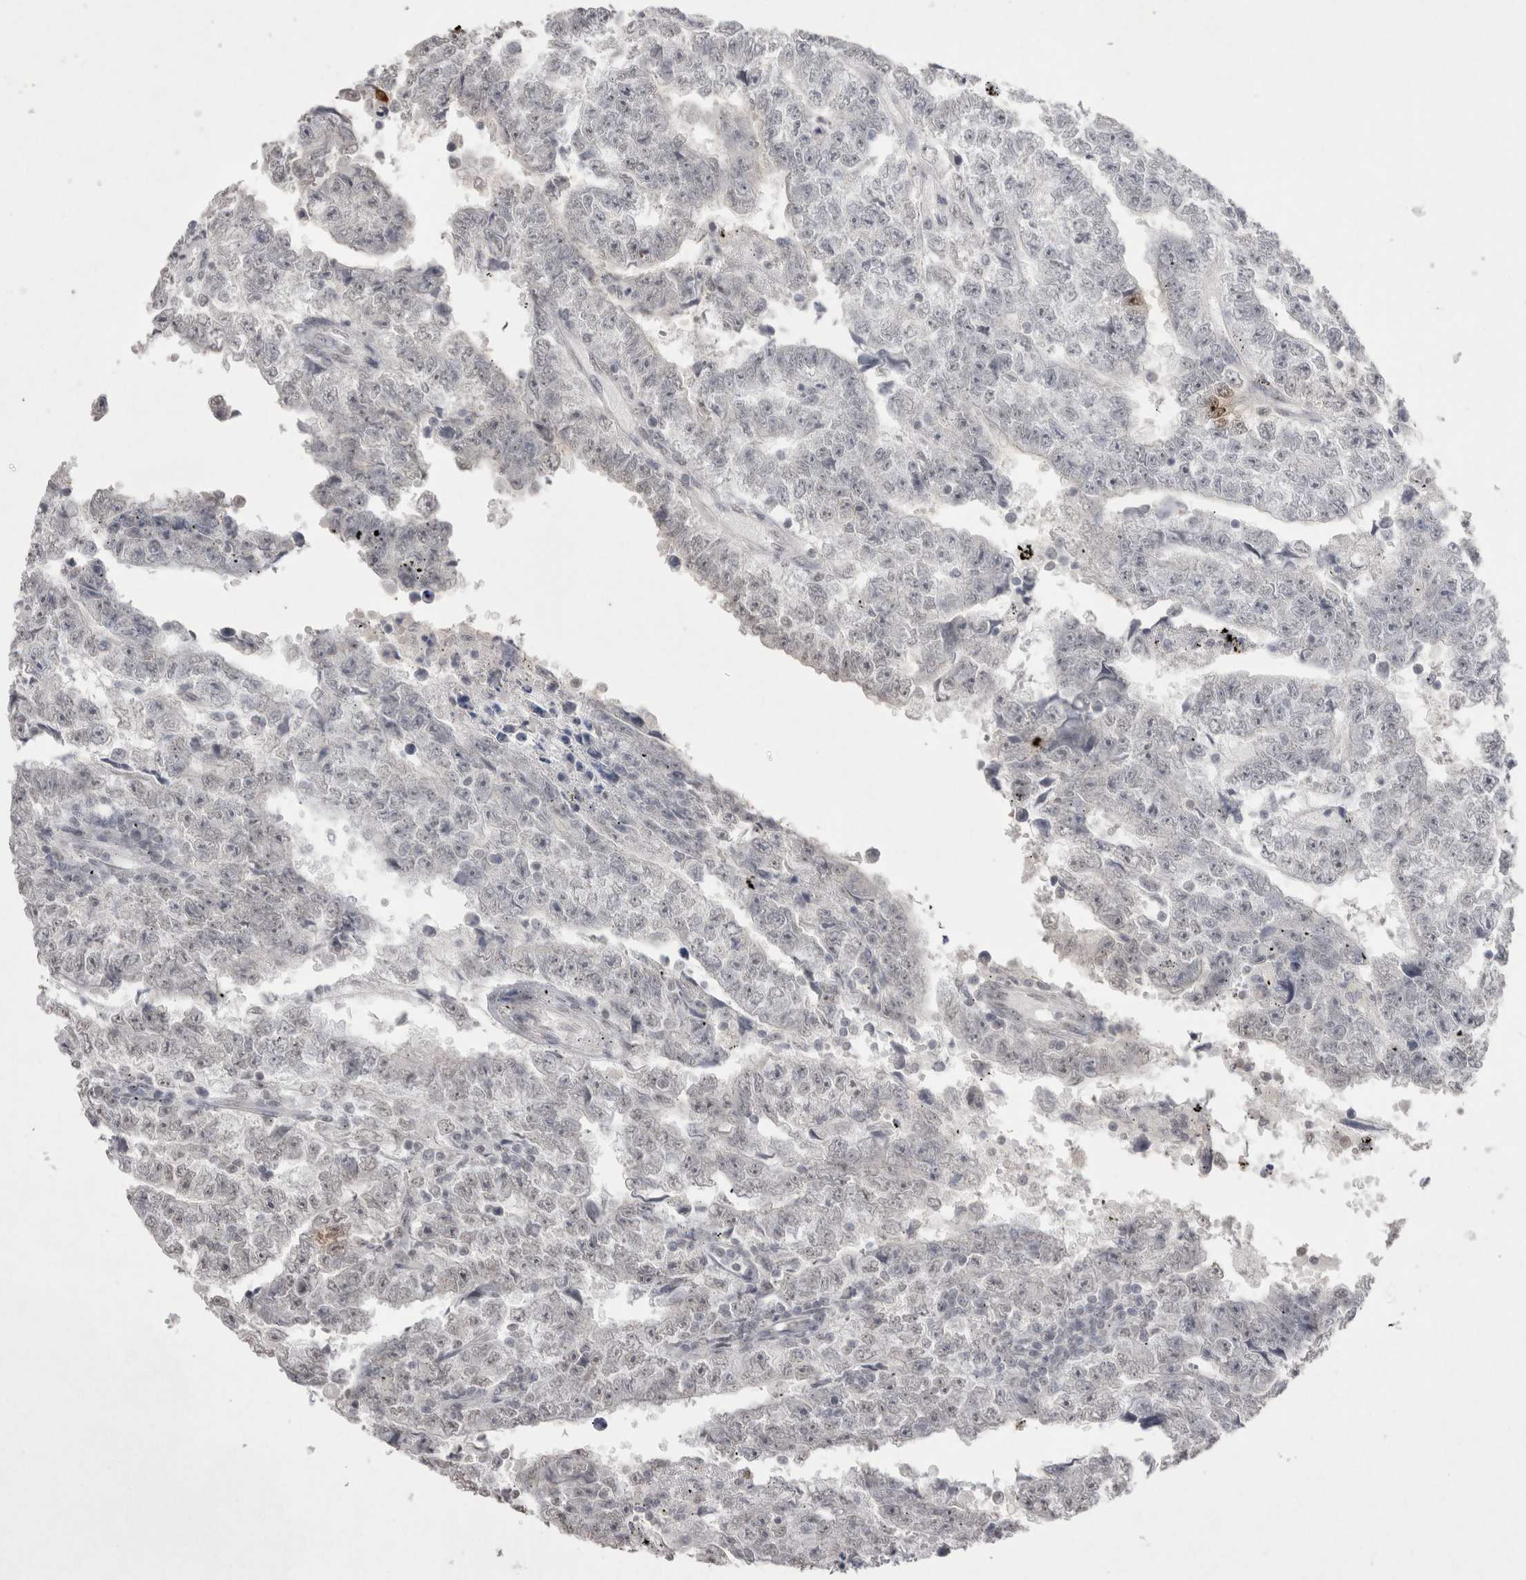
{"staining": {"intensity": "negative", "quantity": "none", "location": "none"}, "tissue": "testis cancer", "cell_type": "Tumor cells", "image_type": "cancer", "snomed": [{"axis": "morphology", "description": "Carcinoma, Embryonal, NOS"}, {"axis": "topography", "description": "Testis"}], "caption": "An immunohistochemistry (IHC) image of embryonal carcinoma (testis) is shown. There is no staining in tumor cells of embryonal carcinoma (testis).", "gene": "DDX4", "patient": {"sex": "male", "age": 25}}